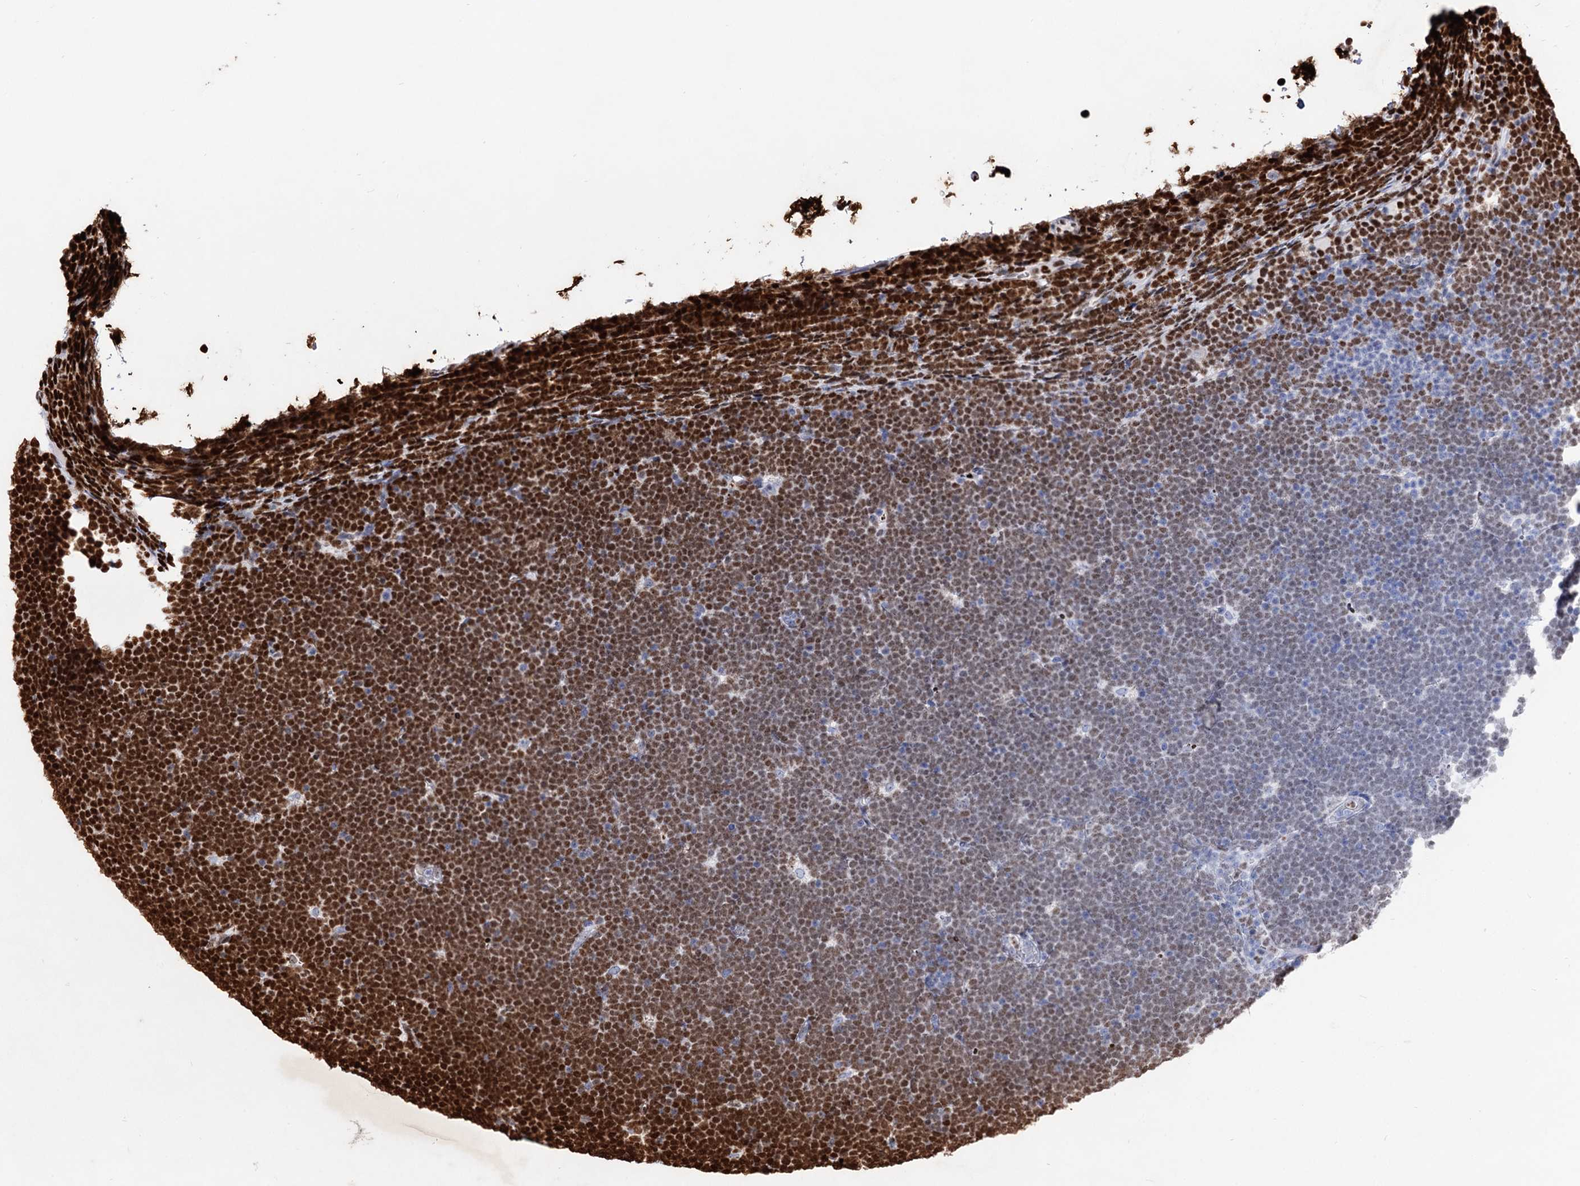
{"staining": {"intensity": "strong", "quantity": "25%-75%", "location": "nuclear"}, "tissue": "lymphoma", "cell_type": "Tumor cells", "image_type": "cancer", "snomed": [{"axis": "morphology", "description": "Malignant lymphoma, non-Hodgkin's type, High grade"}, {"axis": "topography", "description": "Lymph node"}], "caption": "A brown stain shows strong nuclear staining of a protein in lymphoma tumor cells. The staining was performed using DAB, with brown indicating positive protein expression. Nuclei are stained blue with hematoxylin.", "gene": "HMGB2", "patient": {"sex": "male", "age": 13}}